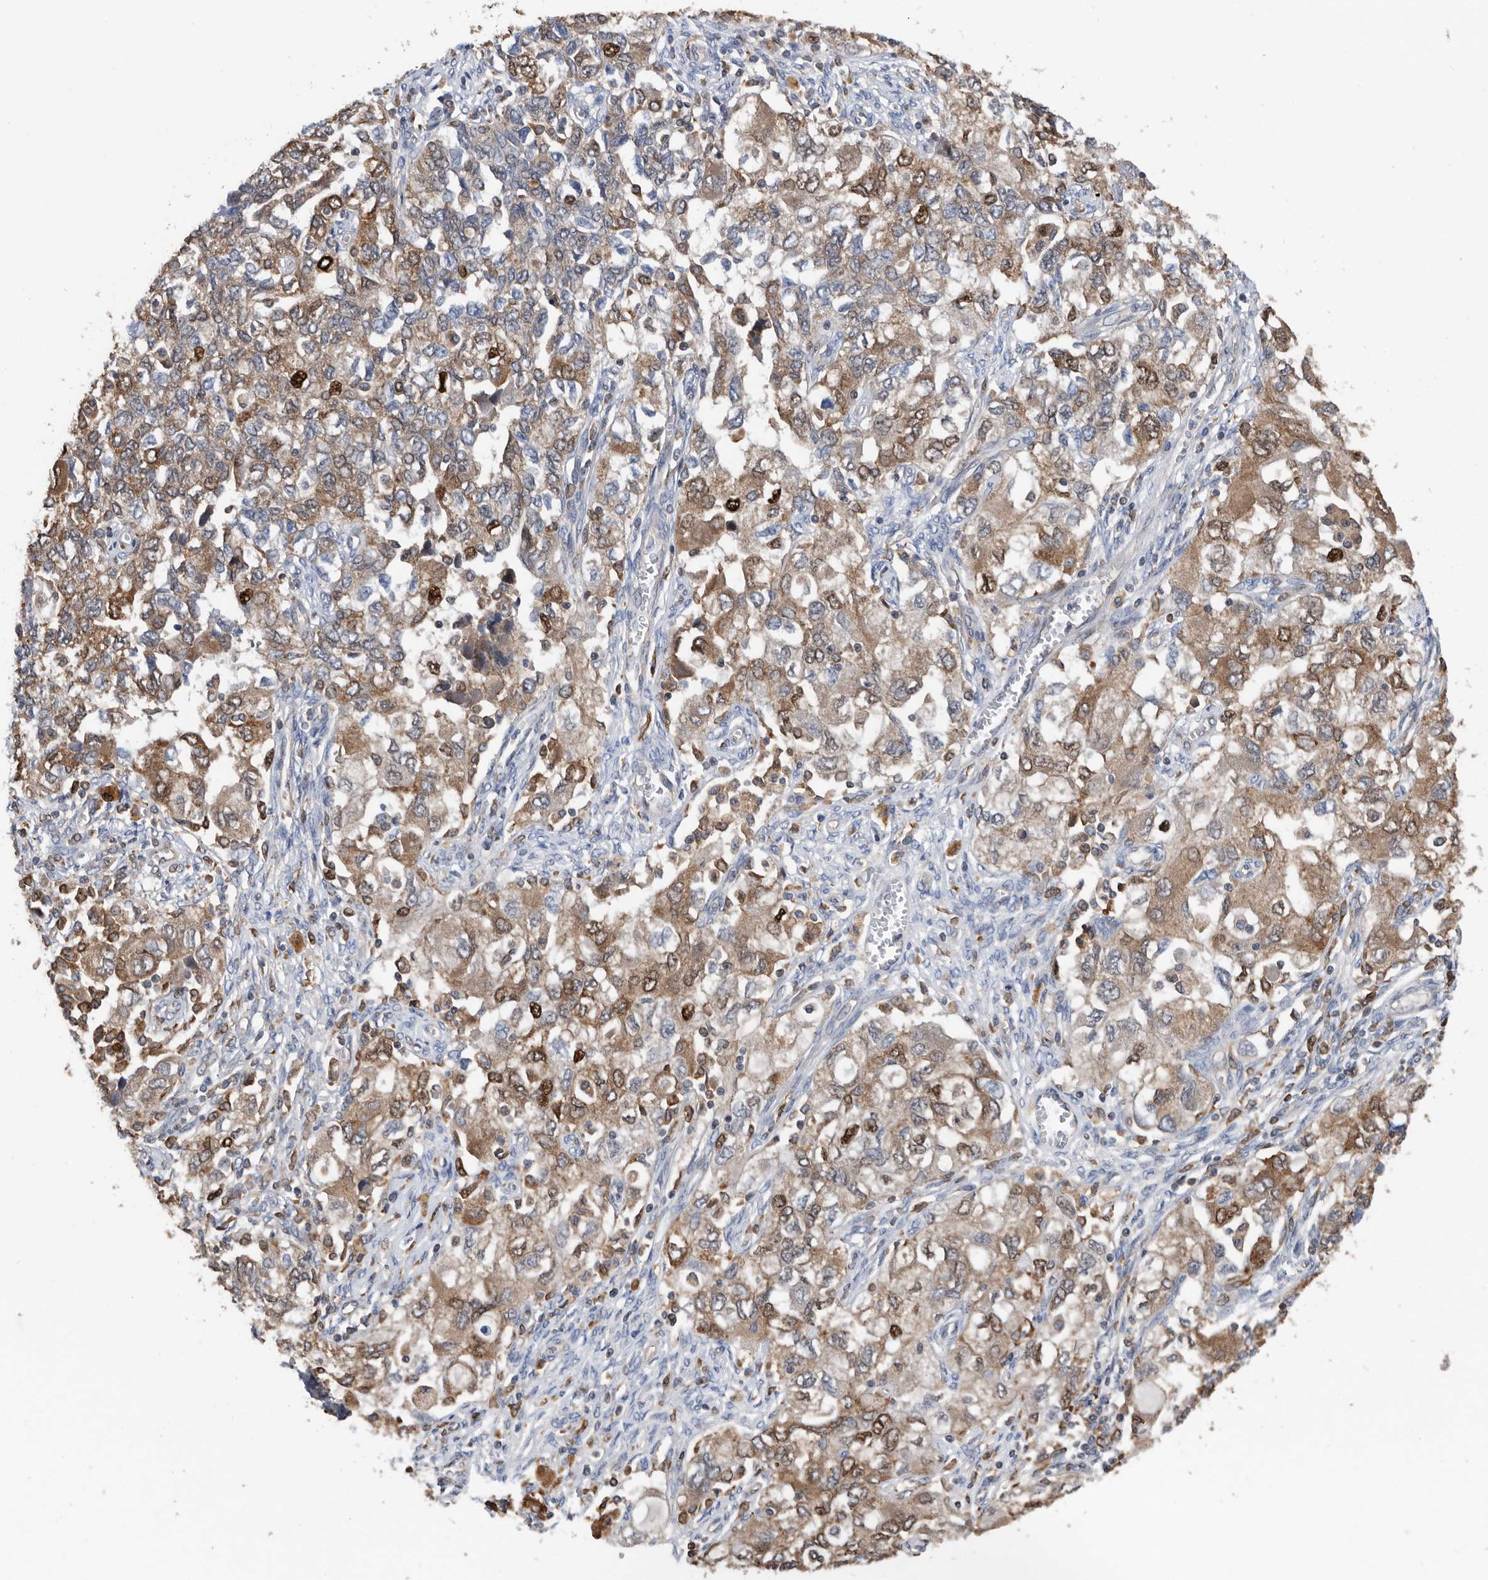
{"staining": {"intensity": "moderate", "quantity": ">75%", "location": "cytoplasmic/membranous,nuclear"}, "tissue": "ovarian cancer", "cell_type": "Tumor cells", "image_type": "cancer", "snomed": [{"axis": "morphology", "description": "Carcinoma, NOS"}, {"axis": "morphology", "description": "Cystadenocarcinoma, serous, NOS"}, {"axis": "topography", "description": "Ovary"}], "caption": "Ovarian cancer was stained to show a protein in brown. There is medium levels of moderate cytoplasmic/membranous and nuclear positivity in about >75% of tumor cells.", "gene": "ATAD2", "patient": {"sex": "female", "age": 69}}